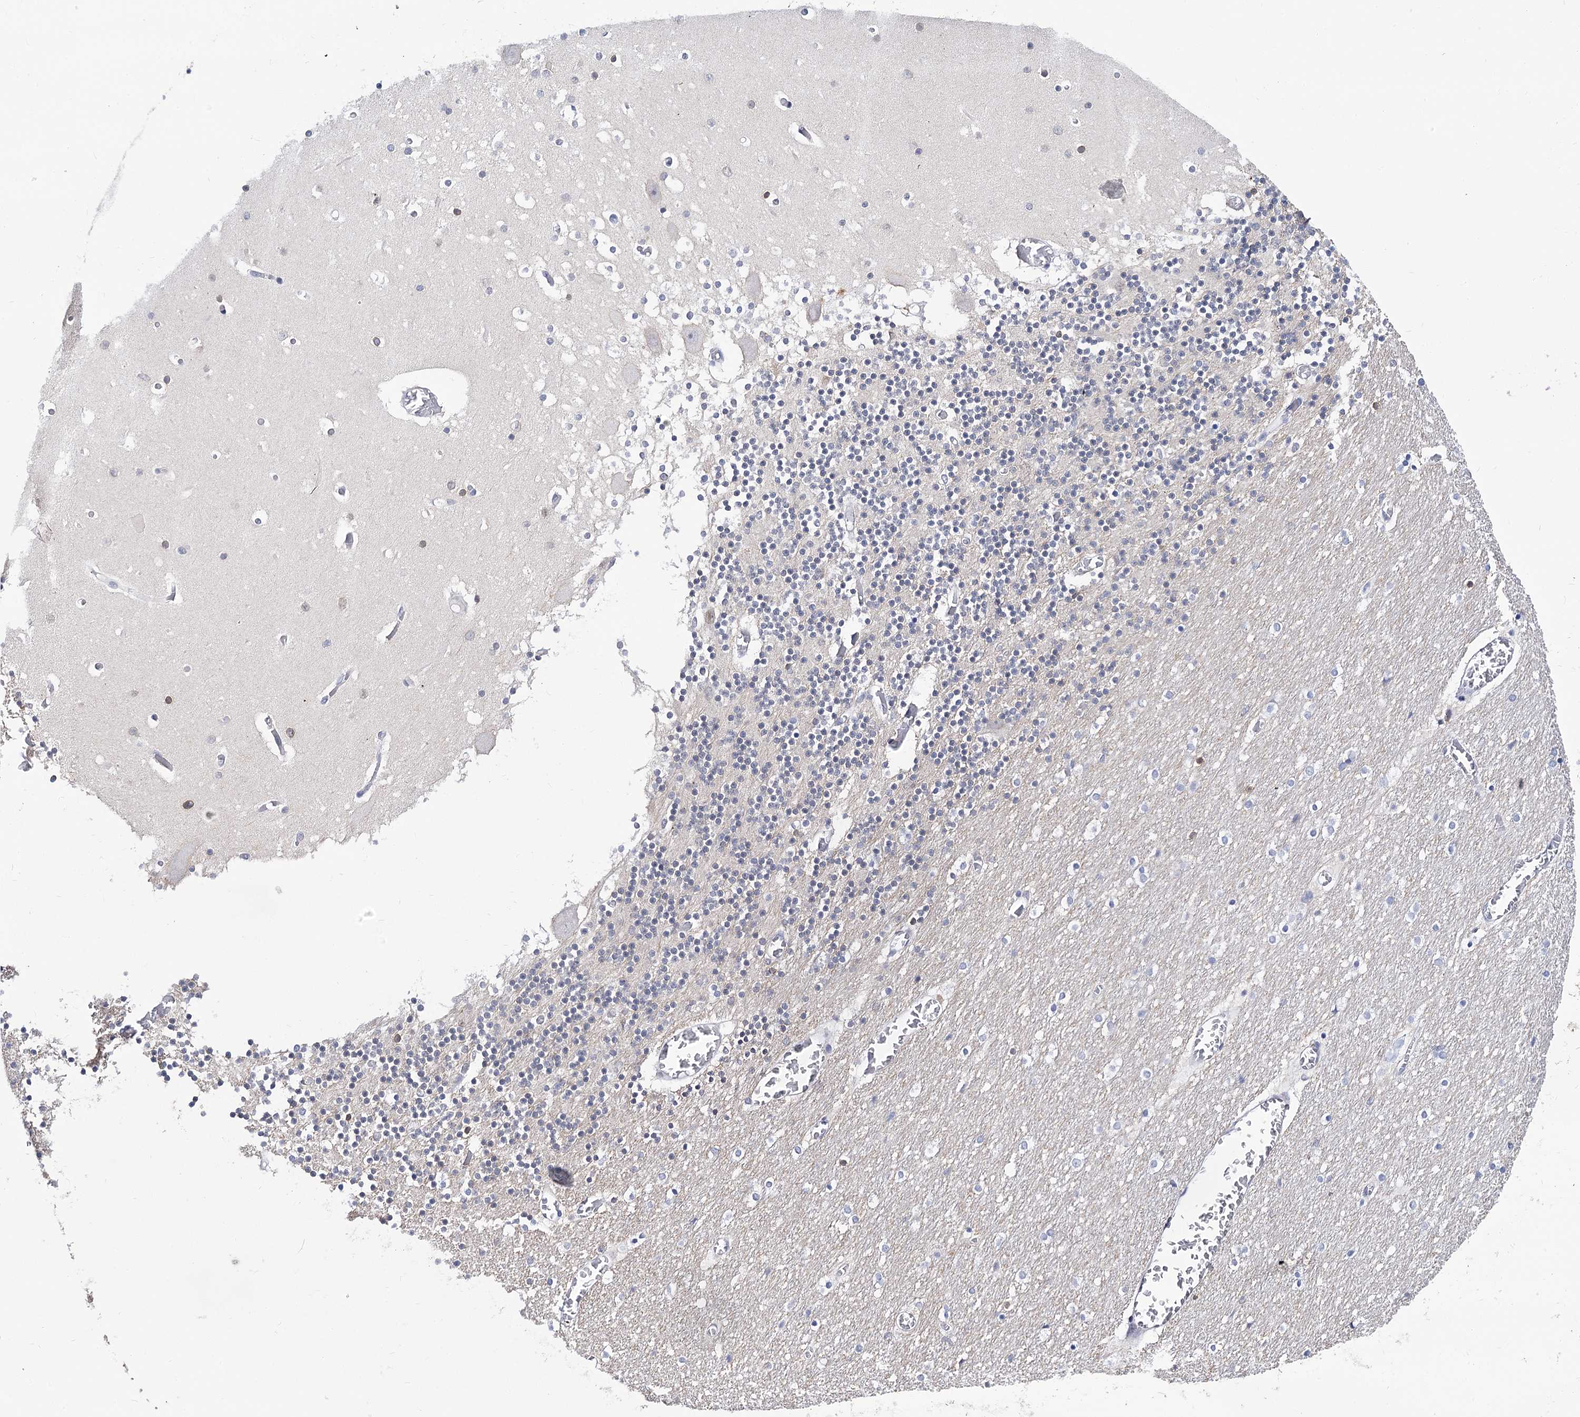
{"staining": {"intensity": "negative", "quantity": "none", "location": "none"}, "tissue": "cerebellum", "cell_type": "Cells in granular layer", "image_type": "normal", "snomed": [{"axis": "morphology", "description": "Normal tissue, NOS"}, {"axis": "topography", "description": "Cerebellum"}], "caption": "IHC histopathology image of normal cerebellum: human cerebellum stained with DAB exhibits no significant protein positivity in cells in granular layer.", "gene": "TMEM201", "patient": {"sex": "female", "age": 28}}